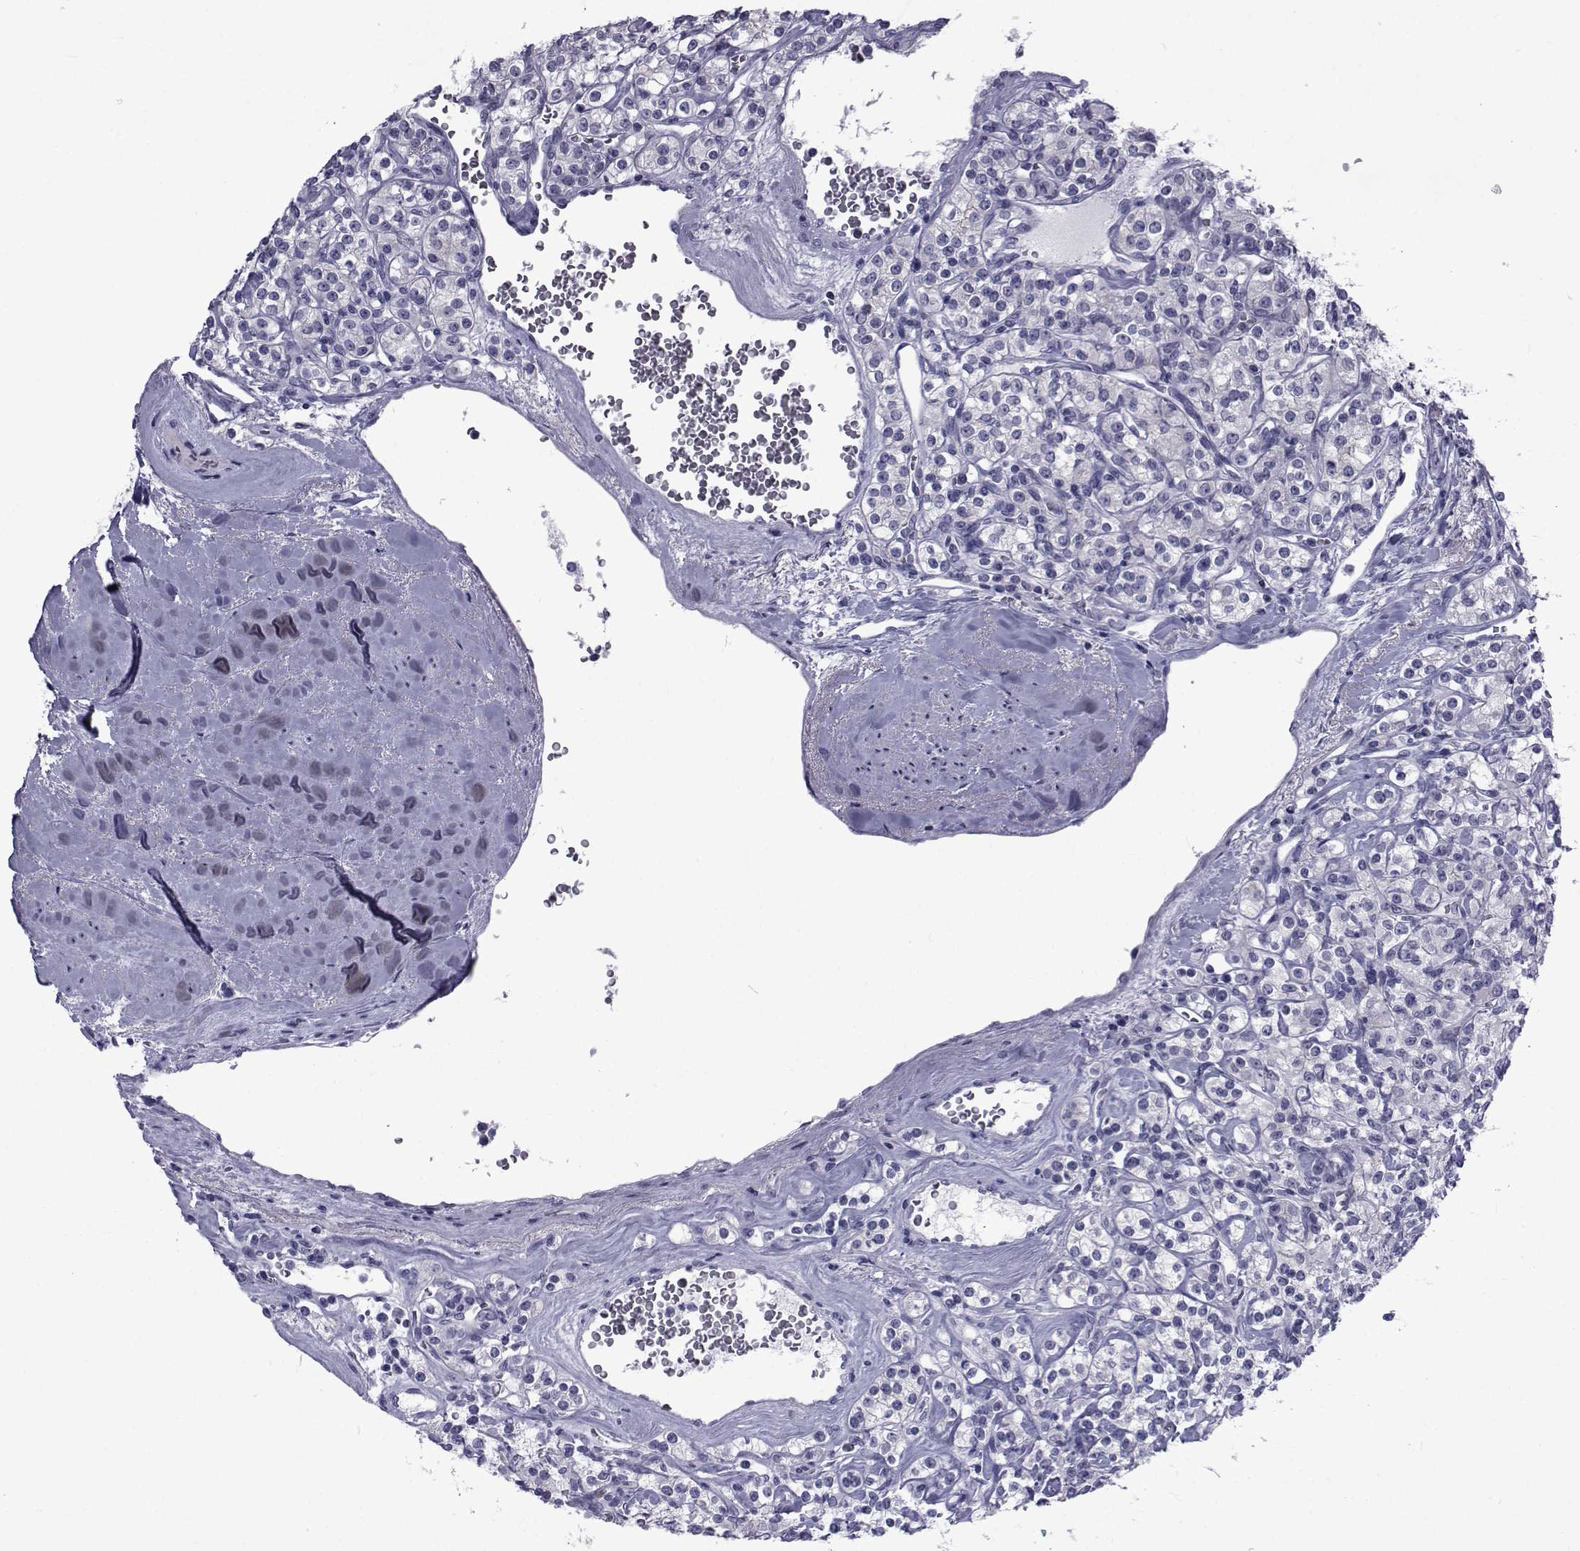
{"staining": {"intensity": "negative", "quantity": "none", "location": "none"}, "tissue": "renal cancer", "cell_type": "Tumor cells", "image_type": "cancer", "snomed": [{"axis": "morphology", "description": "Adenocarcinoma, NOS"}, {"axis": "topography", "description": "Kidney"}], "caption": "Tumor cells are negative for brown protein staining in renal adenocarcinoma.", "gene": "PDE6H", "patient": {"sex": "male", "age": 77}}